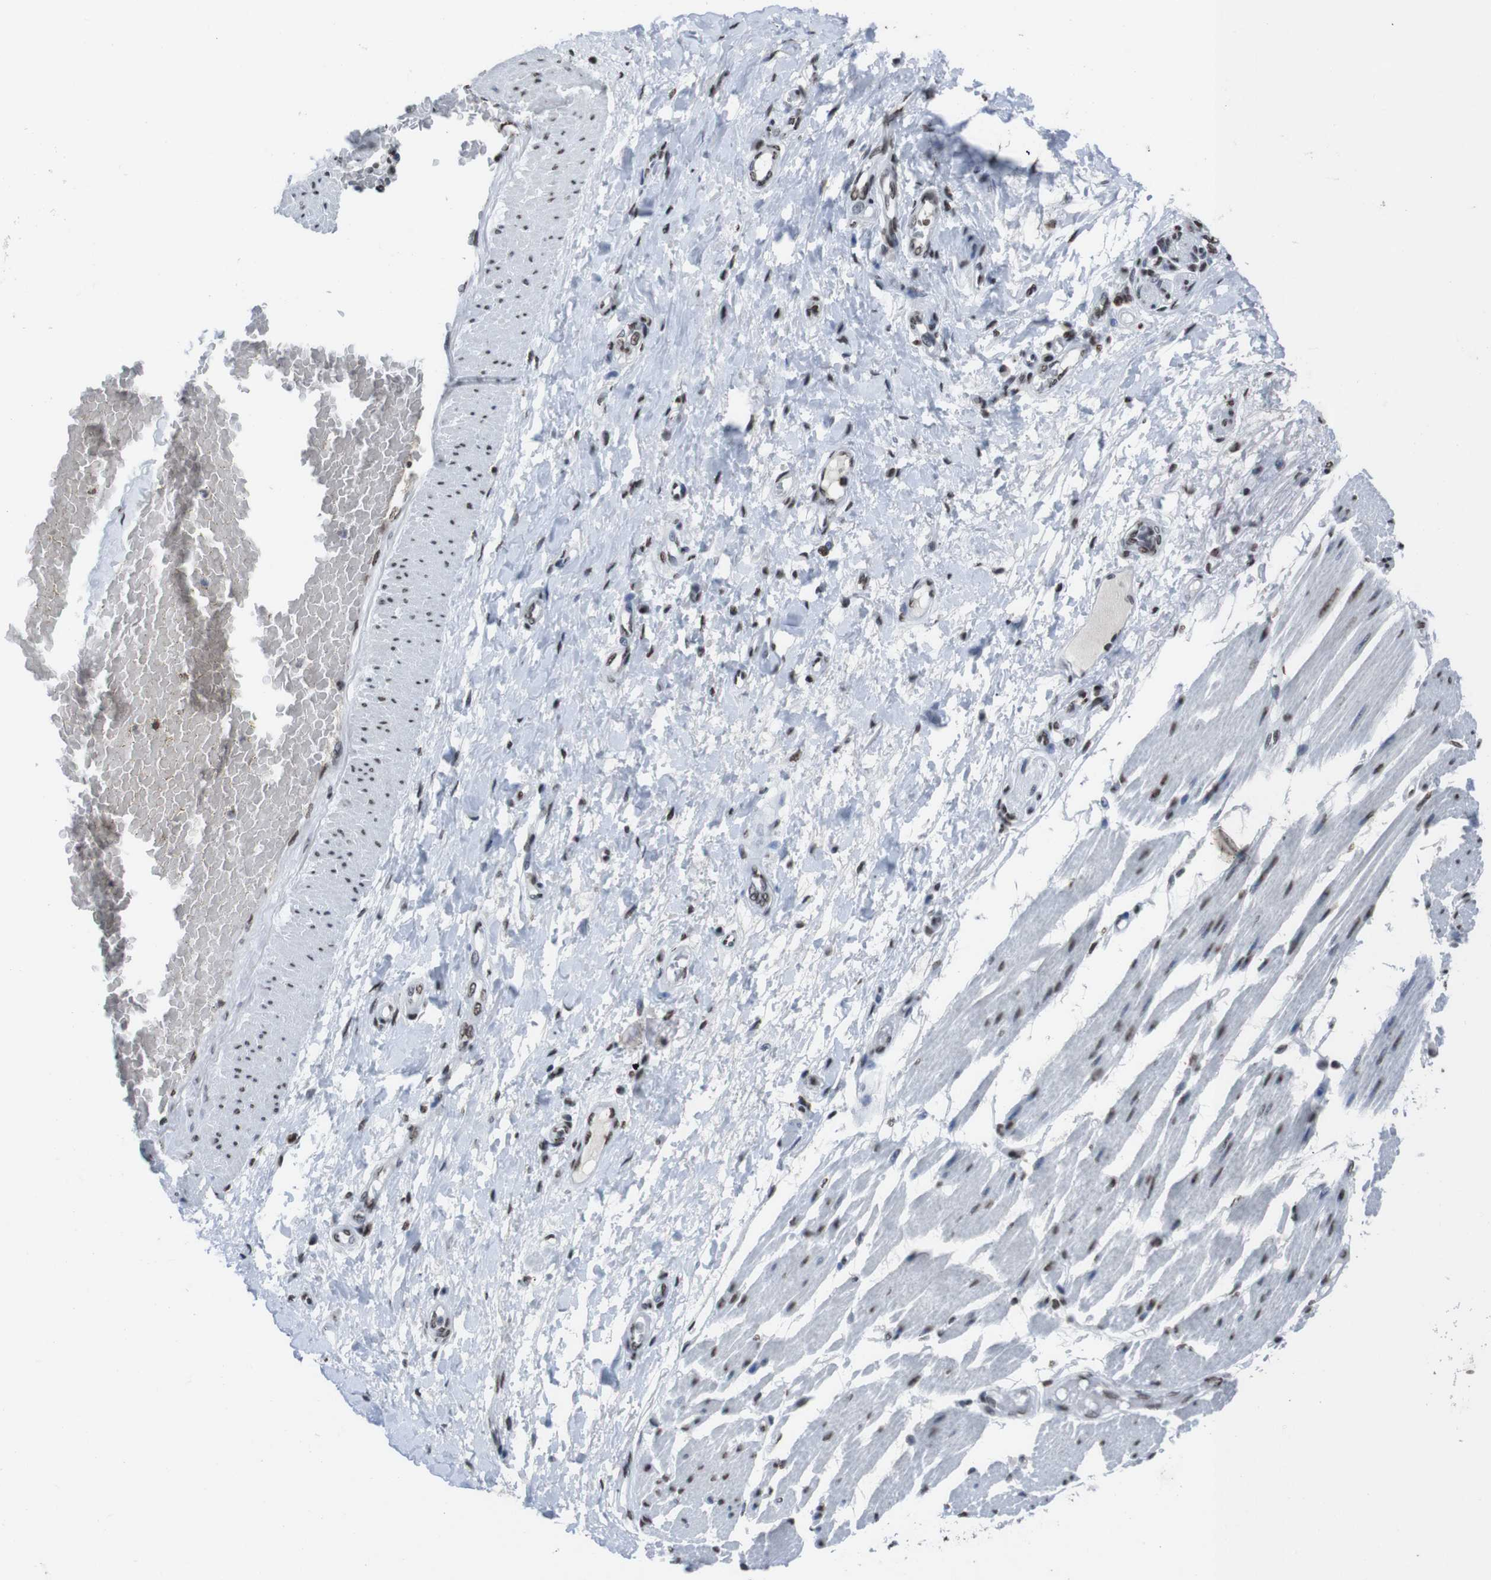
{"staining": {"intensity": "moderate", "quantity": ">75%", "location": "nuclear"}, "tissue": "adipose tissue", "cell_type": "Adipocytes", "image_type": "normal", "snomed": [{"axis": "morphology", "description": "Normal tissue, NOS"}, {"axis": "morphology", "description": "Adenocarcinoma, NOS"}, {"axis": "topography", "description": "Esophagus"}], "caption": "Adipocytes show medium levels of moderate nuclear positivity in approximately >75% of cells in benign adipose tissue.", "gene": "PIP4P2", "patient": {"sex": "male", "age": 62}}